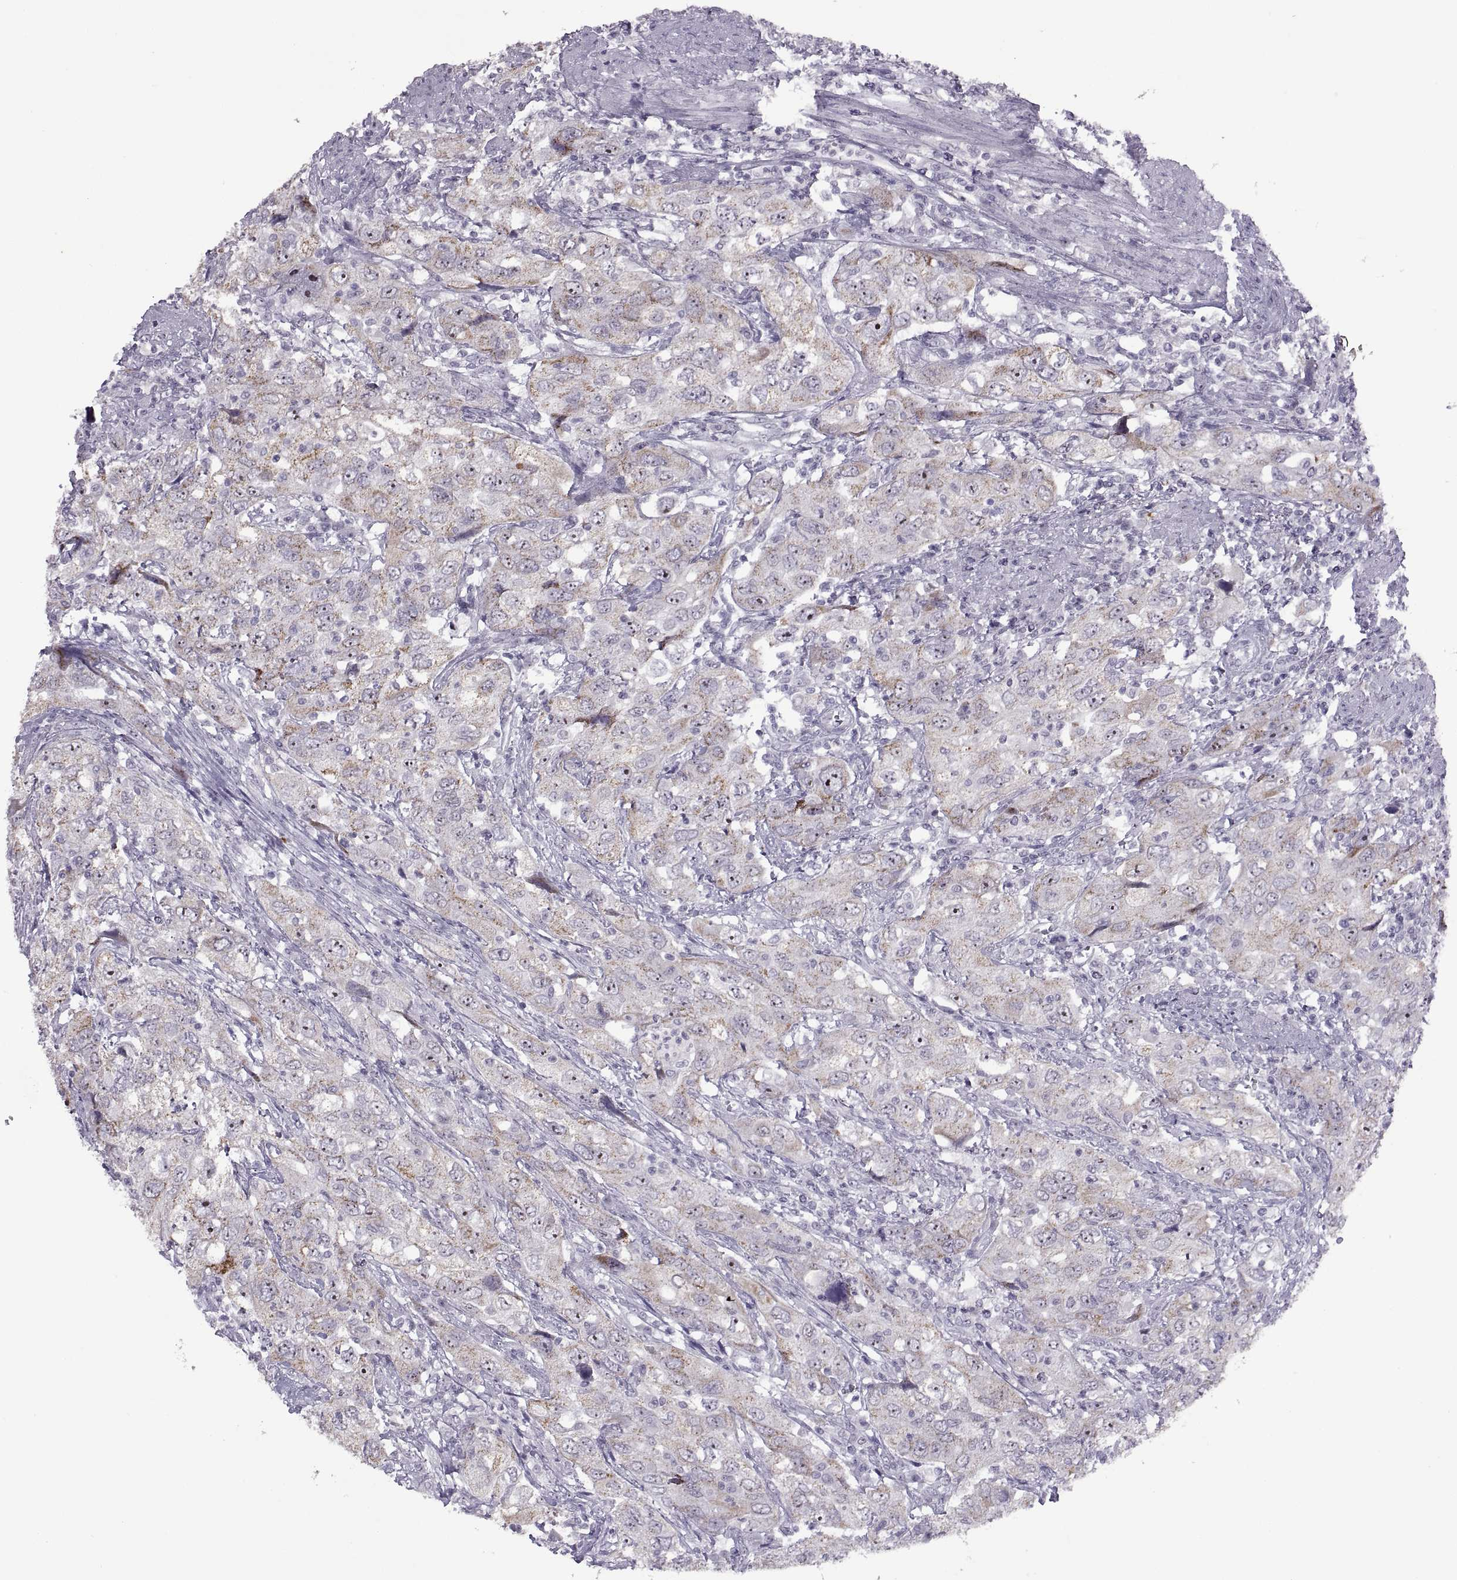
{"staining": {"intensity": "moderate", "quantity": "<25%", "location": "cytoplasmic/membranous"}, "tissue": "urothelial cancer", "cell_type": "Tumor cells", "image_type": "cancer", "snomed": [{"axis": "morphology", "description": "Urothelial carcinoma, High grade"}, {"axis": "topography", "description": "Urinary bladder"}], "caption": "Protein expression analysis of high-grade urothelial carcinoma displays moderate cytoplasmic/membranous expression in approximately <25% of tumor cells. The staining was performed using DAB to visualize the protein expression in brown, while the nuclei were stained in blue with hematoxylin (Magnification: 20x).", "gene": "ASIC2", "patient": {"sex": "male", "age": 76}}